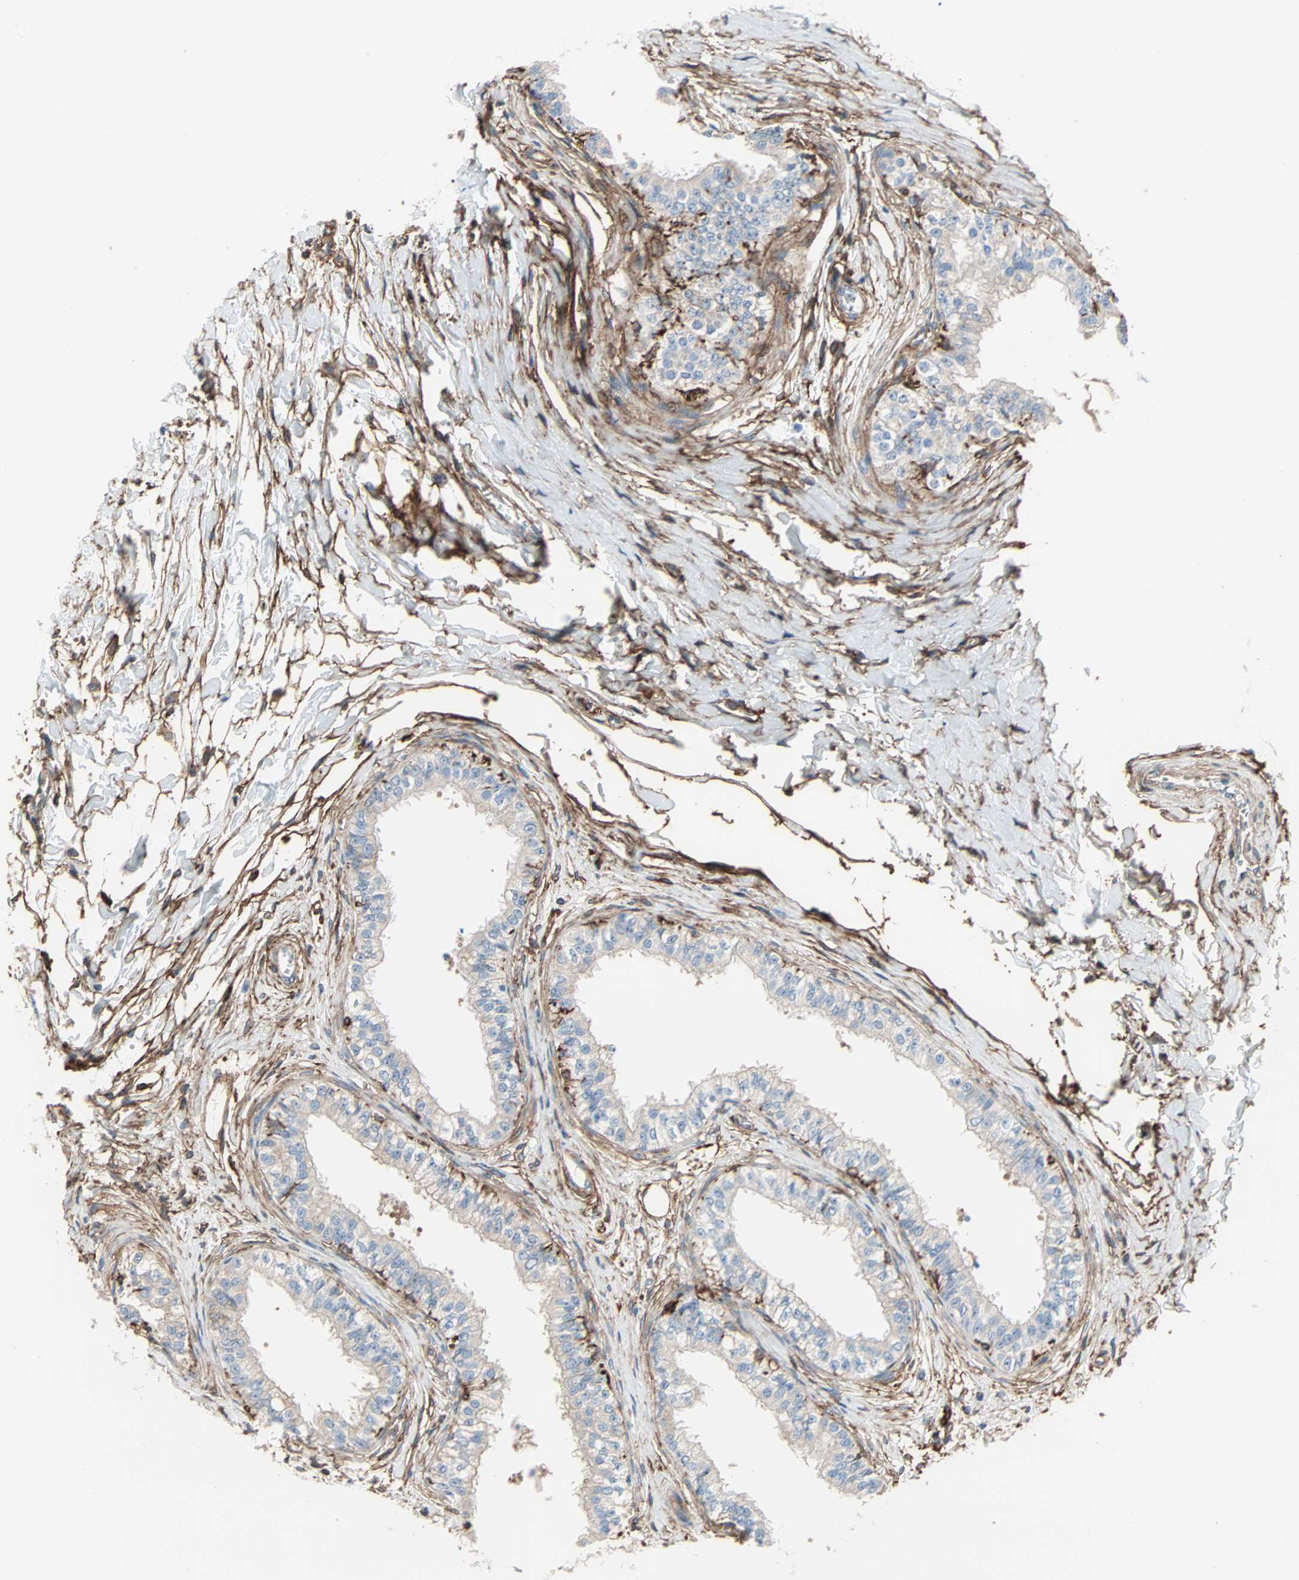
{"staining": {"intensity": "moderate", "quantity": "<25%", "location": "cytoplasmic/membranous"}, "tissue": "epididymis", "cell_type": "Glandular cells", "image_type": "normal", "snomed": [{"axis": "morphology", "description": "Normal tissue, NOS"}, {"axis": "morphology", "description": "Adenocarcinoma, metastatic, NOS"}, {"axis": "topography", "description": "Testis"}, {"axis": "topography", "description": "Epididymis"}], "caption": "IHC staining of unremarkable epididymis, which reveals low levels of moderate cytoplasmic/membranous expression in about <25% of glandular cells indicating moderate cytoplasmic/membranous protein staining. The staining was performed using DAB (brown) for protein detection and nuclei were counterstained in hematoxylin (blue).", "gene": "EPB41L2", "patient": {"sex": "male", "age": 26}}